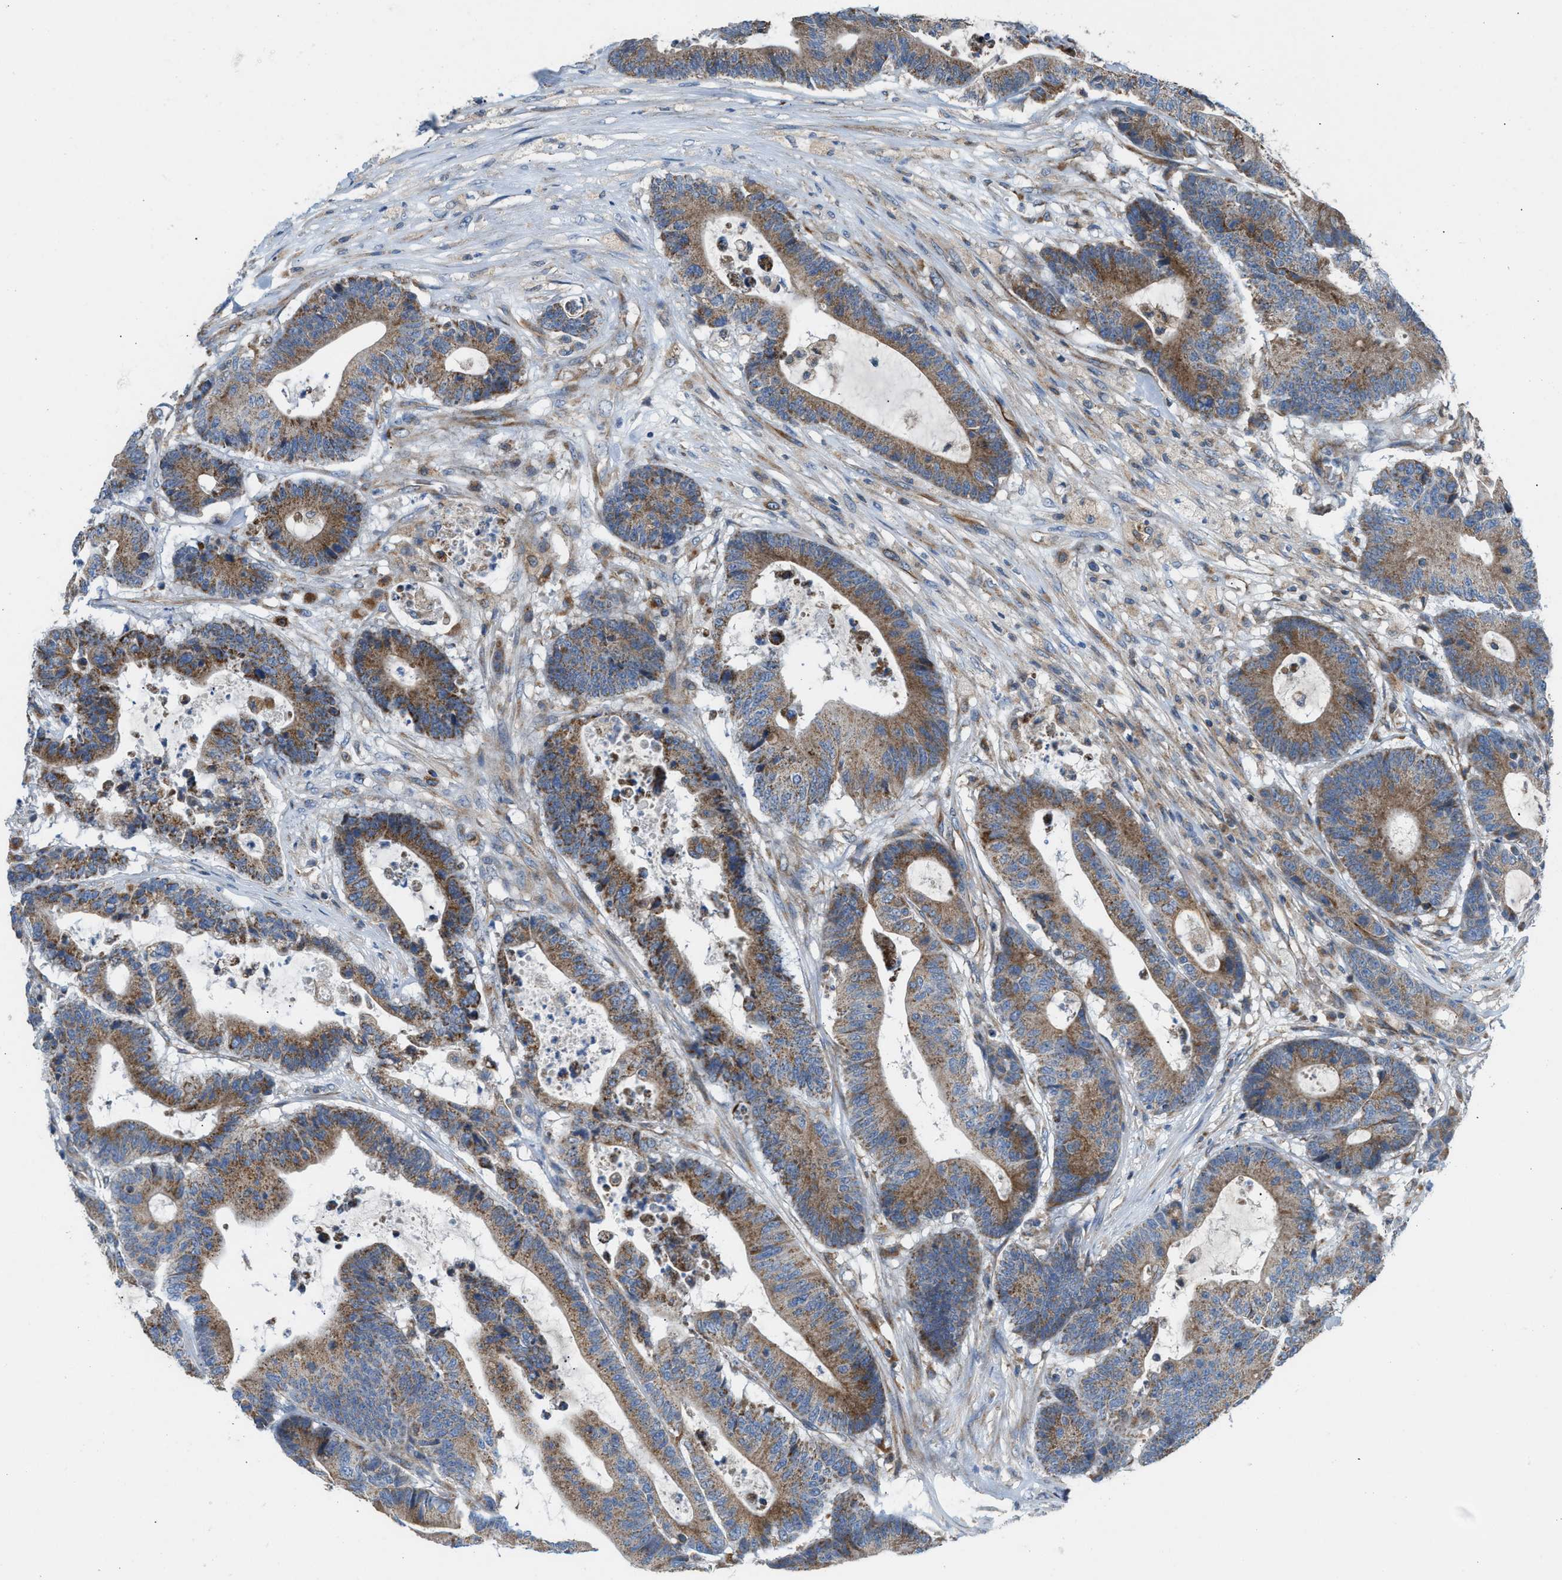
{"staining": {"intensity": "moderate", "quantity": ">75%", "location": "cytoplasmic/membranous"}, "tissue": "colorectal cancer", "cell_type": "Tumor cells", "image_type": "cancer", "snomed": [{"axis": "morphology", "description": "Adenocarcinoma, NOS"}, {"axis": "topography", "description": "Colon"}], "caption": "Protein staining of colorectal adenocarcinoma tissue reveals moderate cytoplasmic/membranous positivity in about >75% of tumor cells.", "gene": "SLC10A3", "patient": {"sex": "female", "age": 84}}